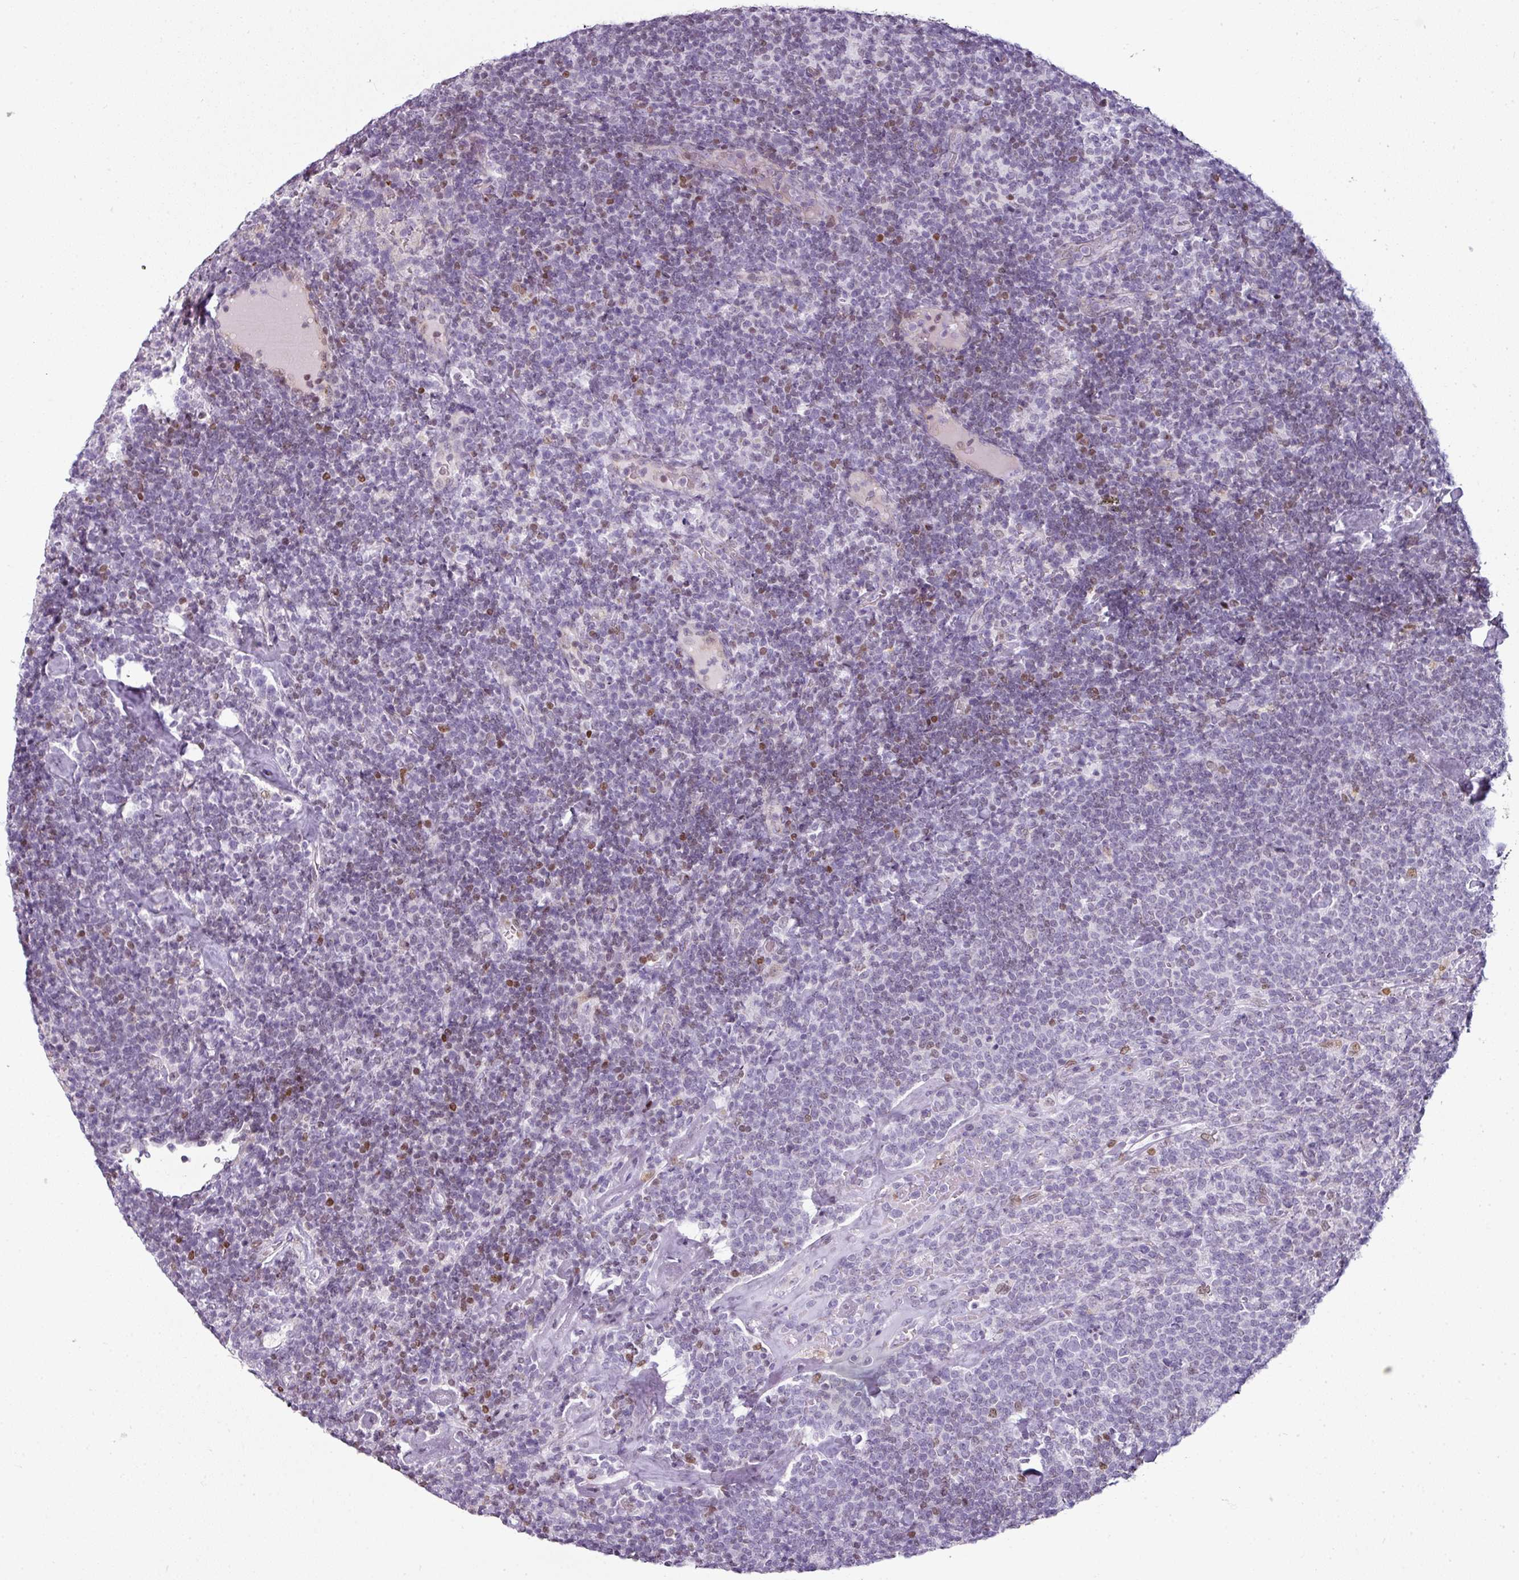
{"staining": {"intensity": "negative", "quantity": "none", "location": "none"}, "tissue": "lymphoma", "cell_type": "Tumor cells", "image_type": "cancer", "snomed": [{"axis": "morphology", "description": "Malignant lymphoma, non-Hodgkin's type, High grade"}, {"axis": "topography", "description": "Lymph node"}], "caption": "This is a photomicrograph of IHC staining of lymphoma, which shows no positivity in tumor cells.", "gene": "SYT8", "patient": {"sex": "male", "age": 61}}